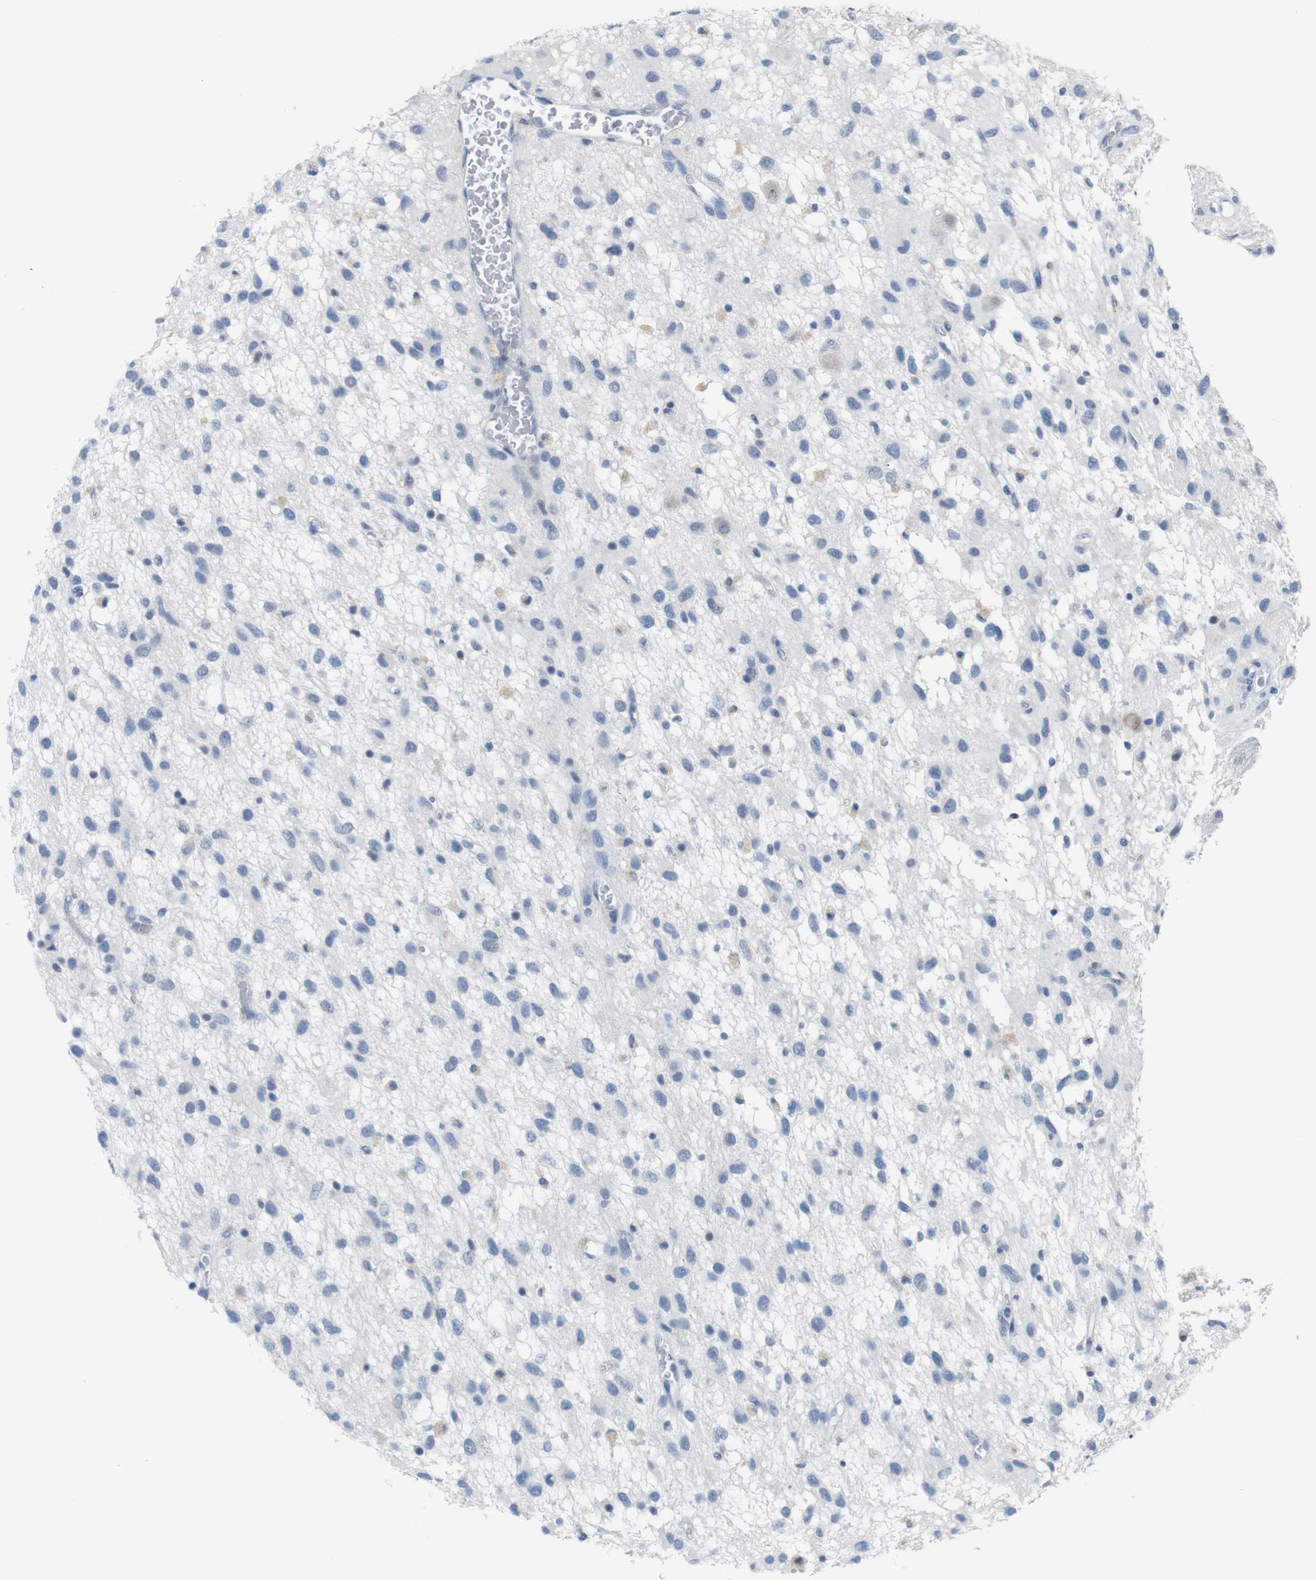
{"staining": {"intensity": "negative", "quantity": "none", "location": "none"}, "tissue": "glioma", "cell_type": "Tumor cells", "image_type": "cancer", "snomed": [{"axis": "morphology", "description": "Glioma, malignant, Low grade"}, {"axis": "topography", "description": "Brain"}], "caption": "A high-resolution histopathology image shows IHC staining of low-grade glioma (malignant), which reveals no significant expression in tumor cells.", "gene": "CHRM5", "patient": {"sex": "male", "age": 77}}